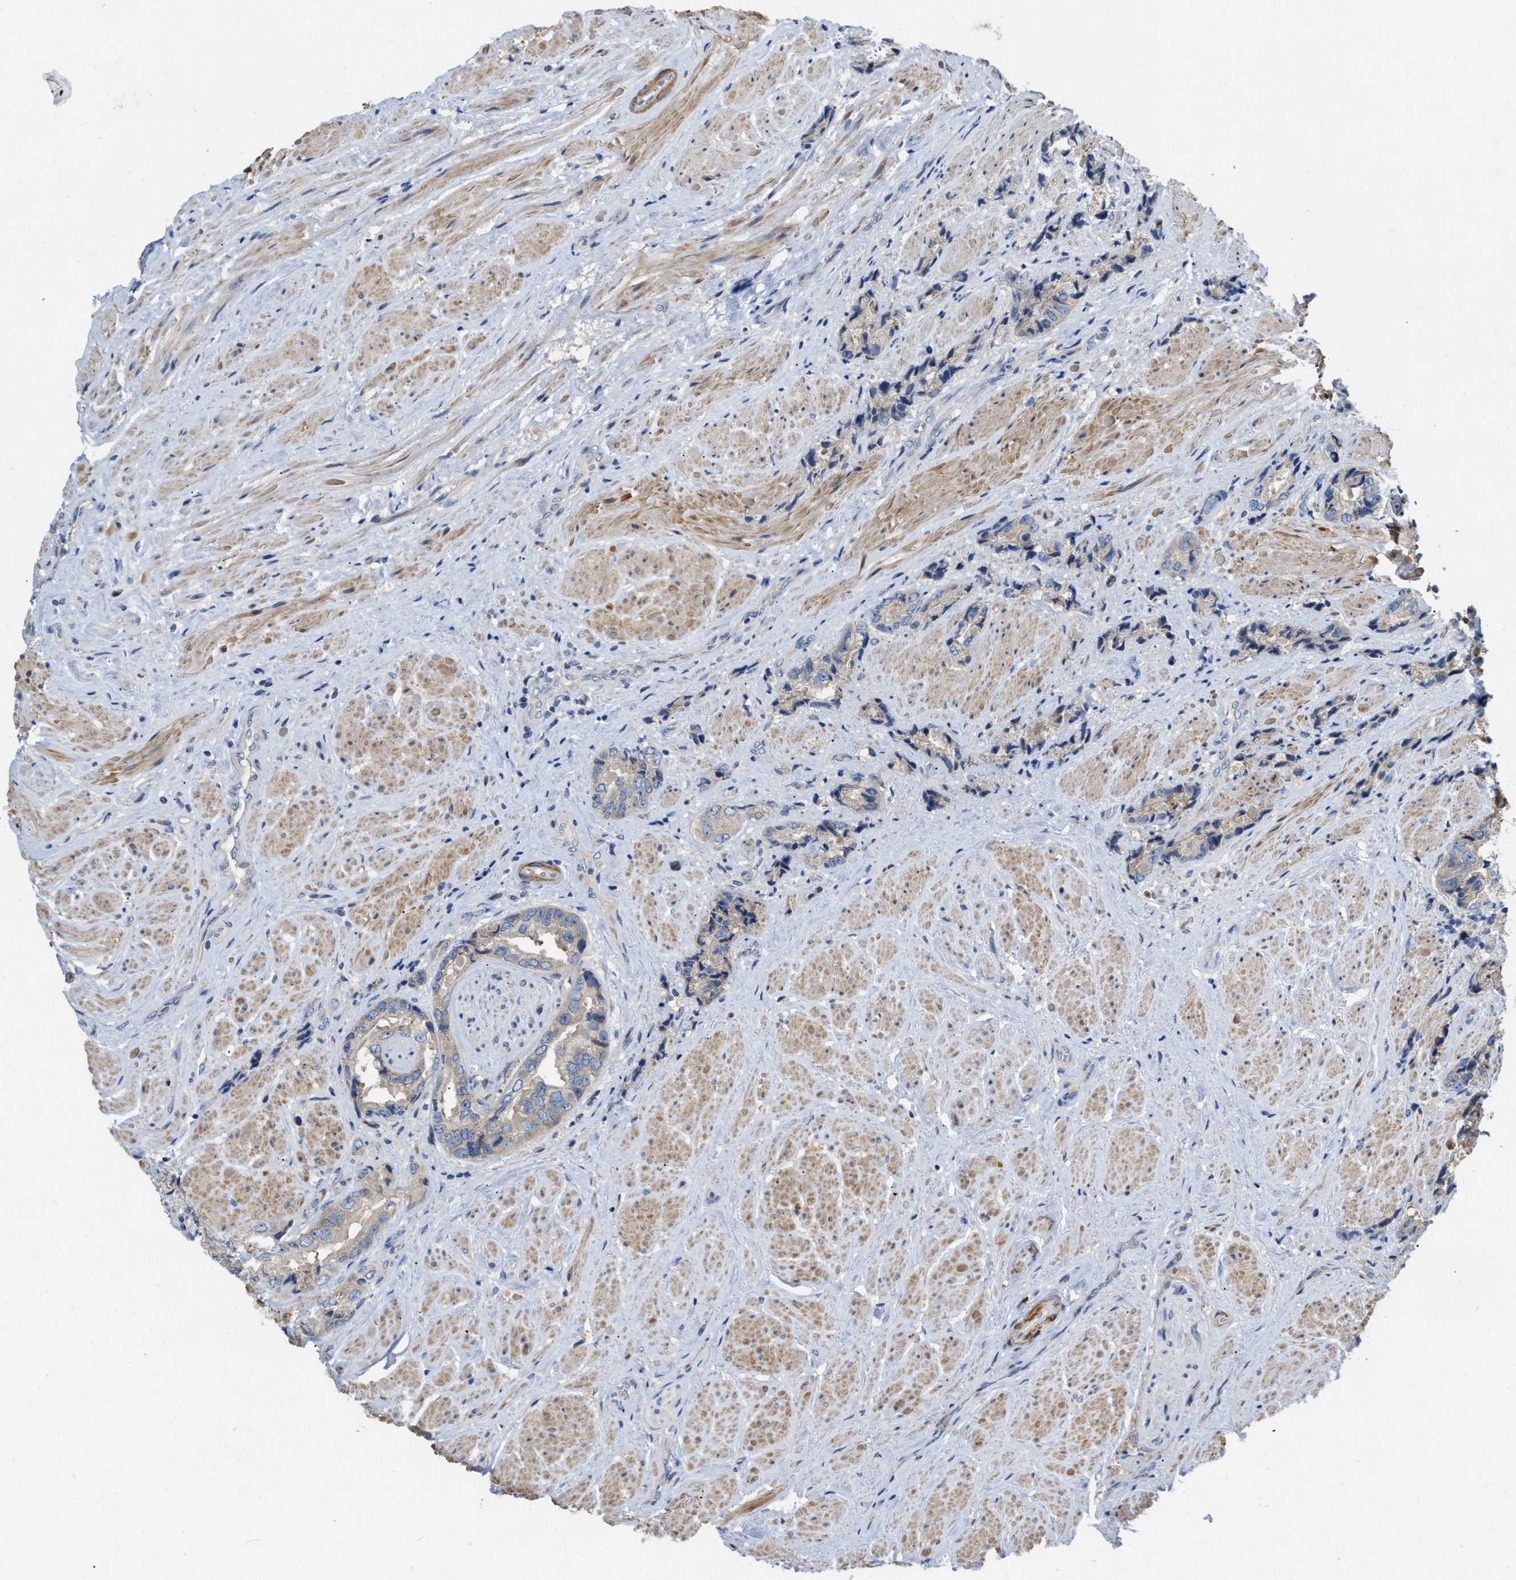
{"staining": {"intensity": "weak", "quantity": "<25%", "location": "cytoplasmic/membranous"}, "tissue": "prostate cancer", "cell_type": "Tumor cells", "image_type": "cancer", "snomed": [{"axis": "morphology", "description": "Adenocarcinoma, High grade"}, {"axis": "topography", "description": "Prostate"}], "caption": "Immunohistochemistry histopathology image of human adenocarcinoma (high-grade) (prostate) stained for a protein (brown), which exhibits no staining in tumor cells. (DAB immunohistochemistry (IHC) visualized using brightfield microscopy, high magnification).", "gene": "DHX58", "patient": {"sex": "male", "age": 61}}